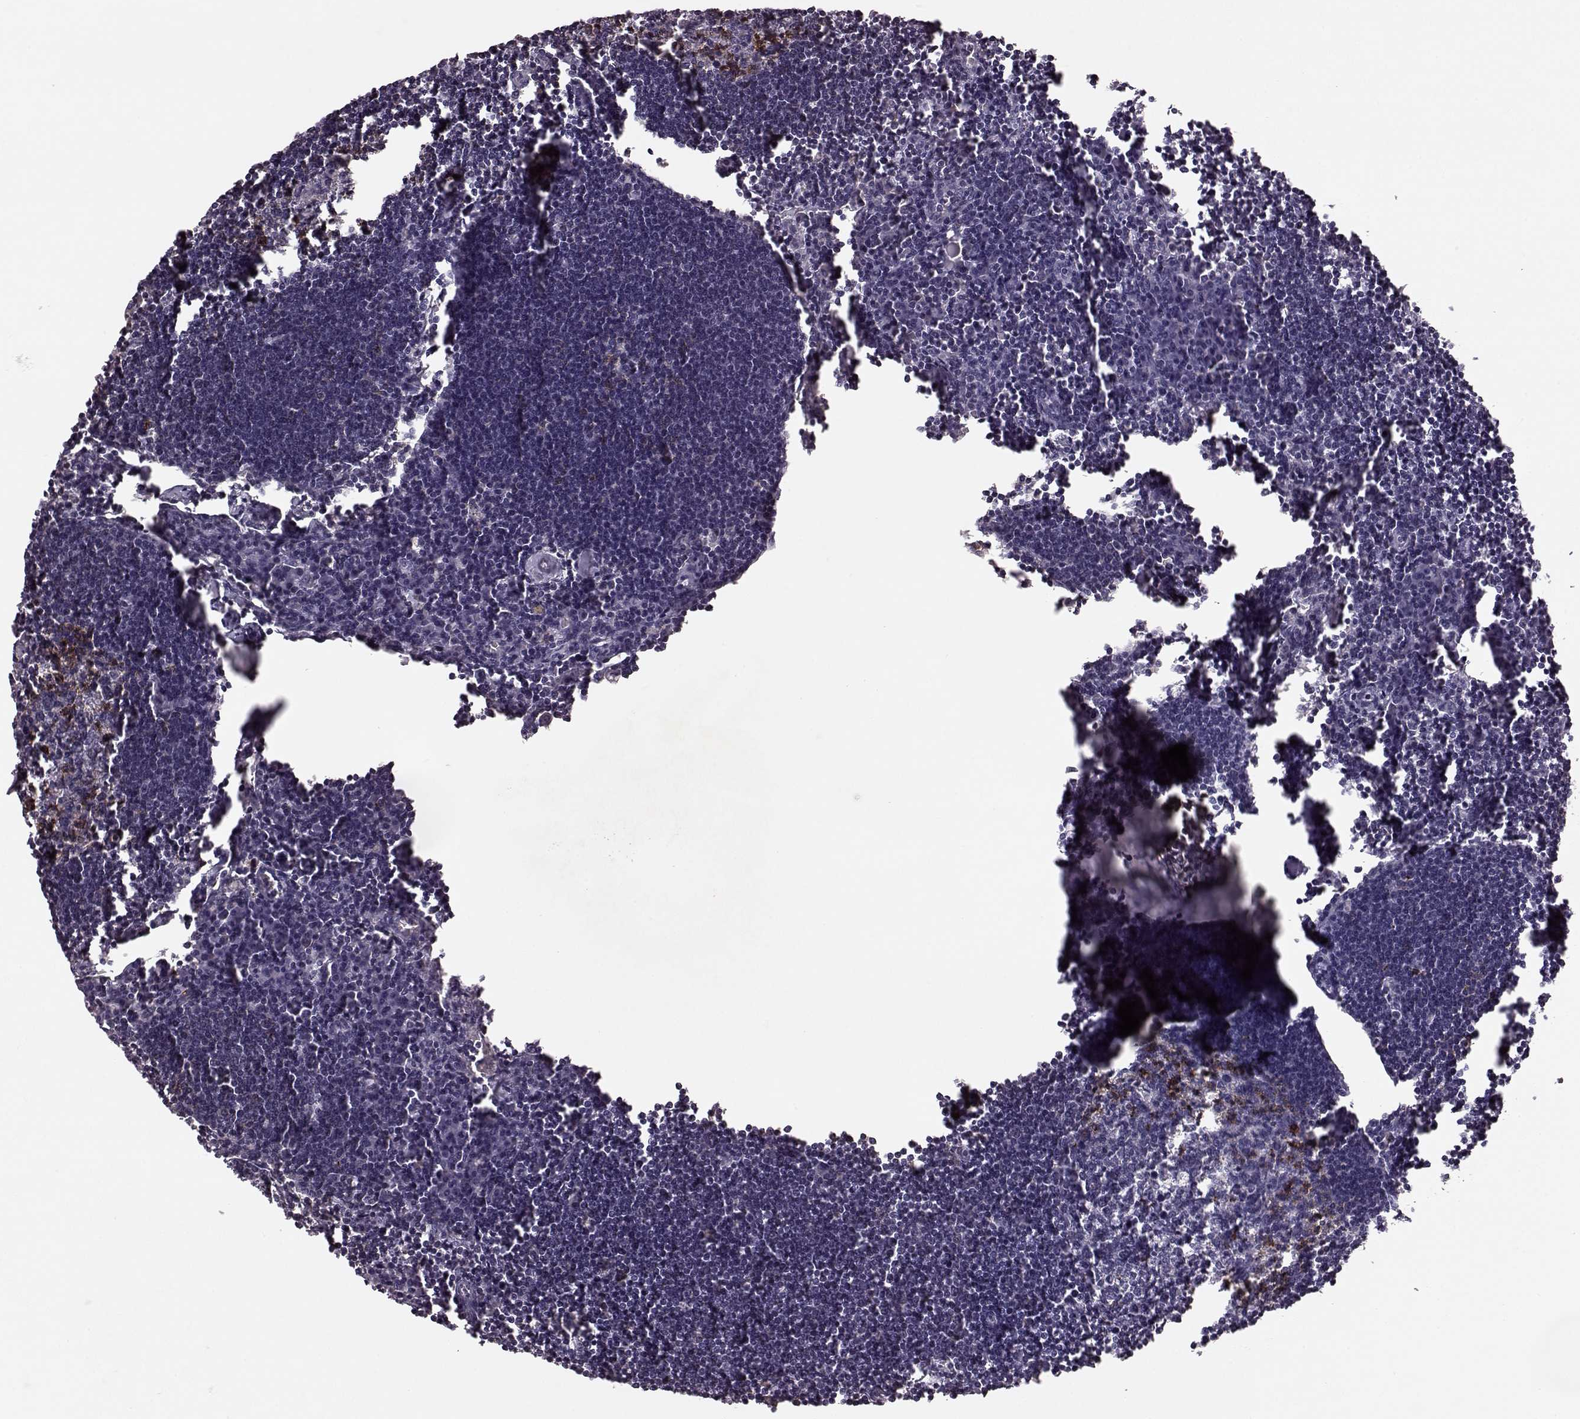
{"staining": {"intensity": "strong", "quantity": "<25%", "location": "cytoplasmic/membranous"}, "tissue": "lymph node", "cell_type": "Germinal center cells", "image_type": "normal", "snomed": [{"axis": "morphology", "description": "Normal tissue, NOS"}, {"axis": "topography", "description": "Lymph node"}], "caption": "Immunohistochemical staining of benign lymph node exhibits <25% levels of strong cytoplasmic/membranous protein staining in about <25% of germinal center cells. (DAB = brown stain, brightfield microscopy at high magnification).", "gene": "PDCD1", "patient": {"sex": "male", "age": 55}}